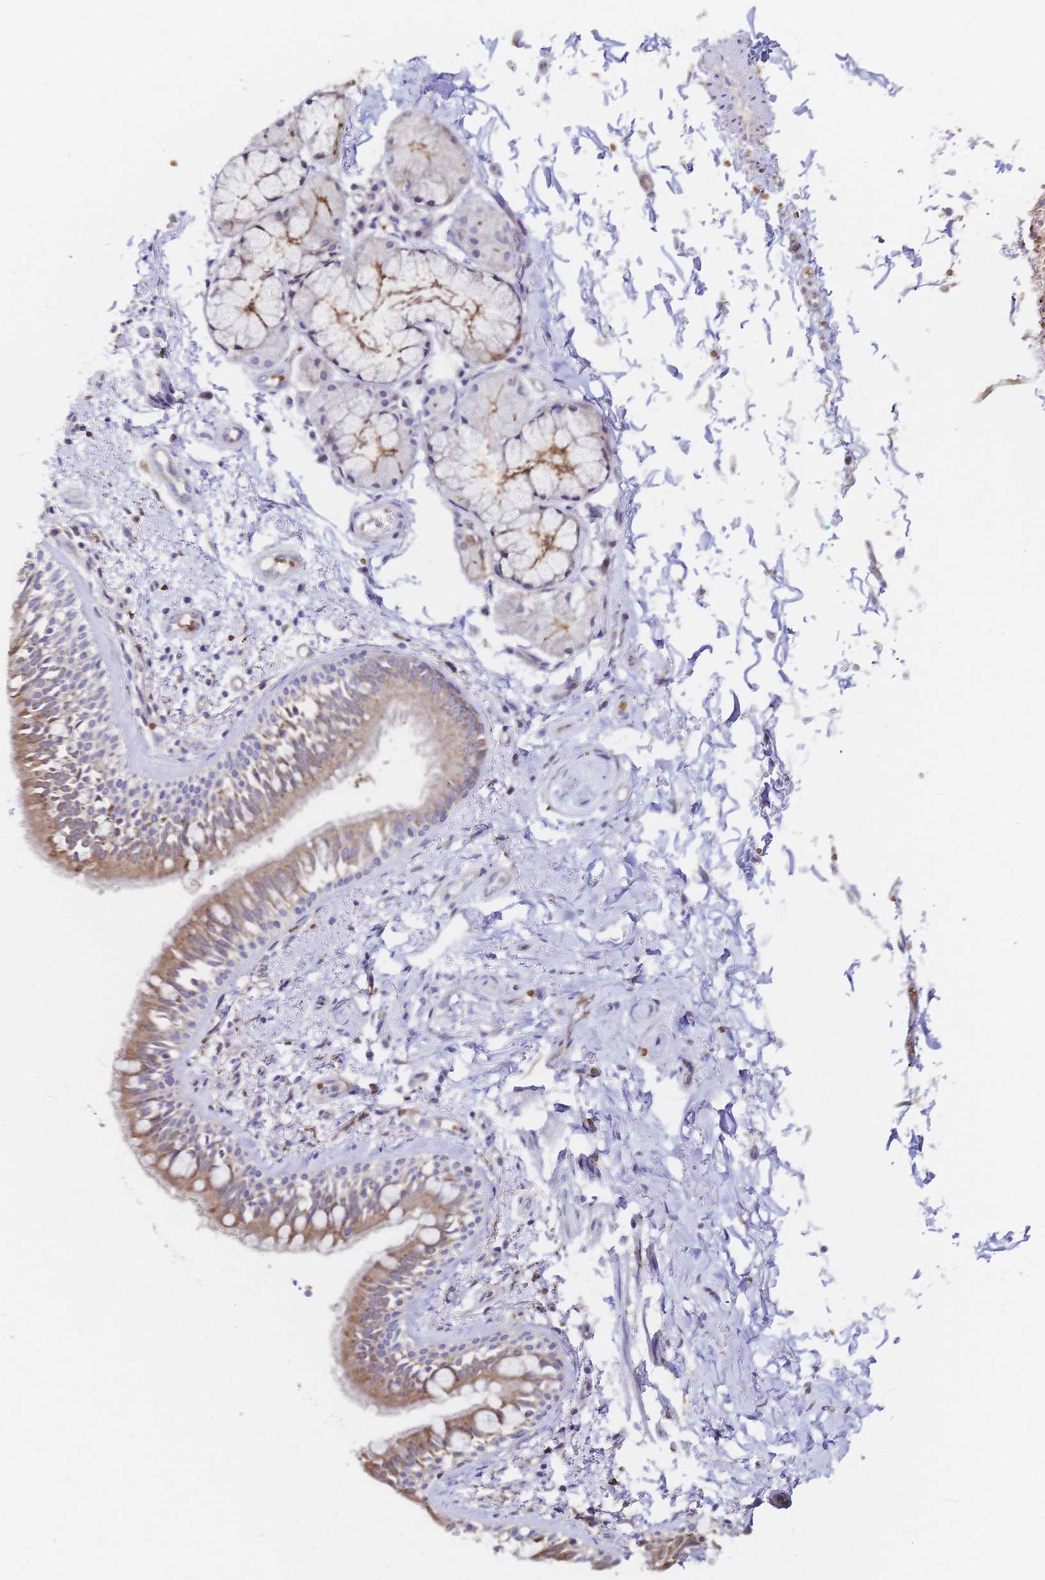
{"staining": {"intensity": "moderate", "quantity": "25%-75%", "location": "cytoplasmic/membranous"}, "tissue": "bronchus", "cell_type": "Respiratory epithelial cells", "image_type": "normal", "snomed": [{"axis": "morphology", "description": "Normal tissue, NOS"}, {"axis": "topography", "description": "Lymph node"}, {"axis": "topography", "description": "Cartilage tissue"}, {"axis": "topography", "description": "Bronchus"}], "caption": "Brown immunohistochemical staining in benign human bronchus reveals moderate cytoplasmic/membranous staining in about 25%-75% of respiratory epithelial cells. The staining was performed using DAB to visualize the protein expression in brown, while the nuclei were stained in blue with hematoxylin (Magnification: 20x).", "gene": "SLC5A1", "patient": {"sex": "female", "age": 70}}